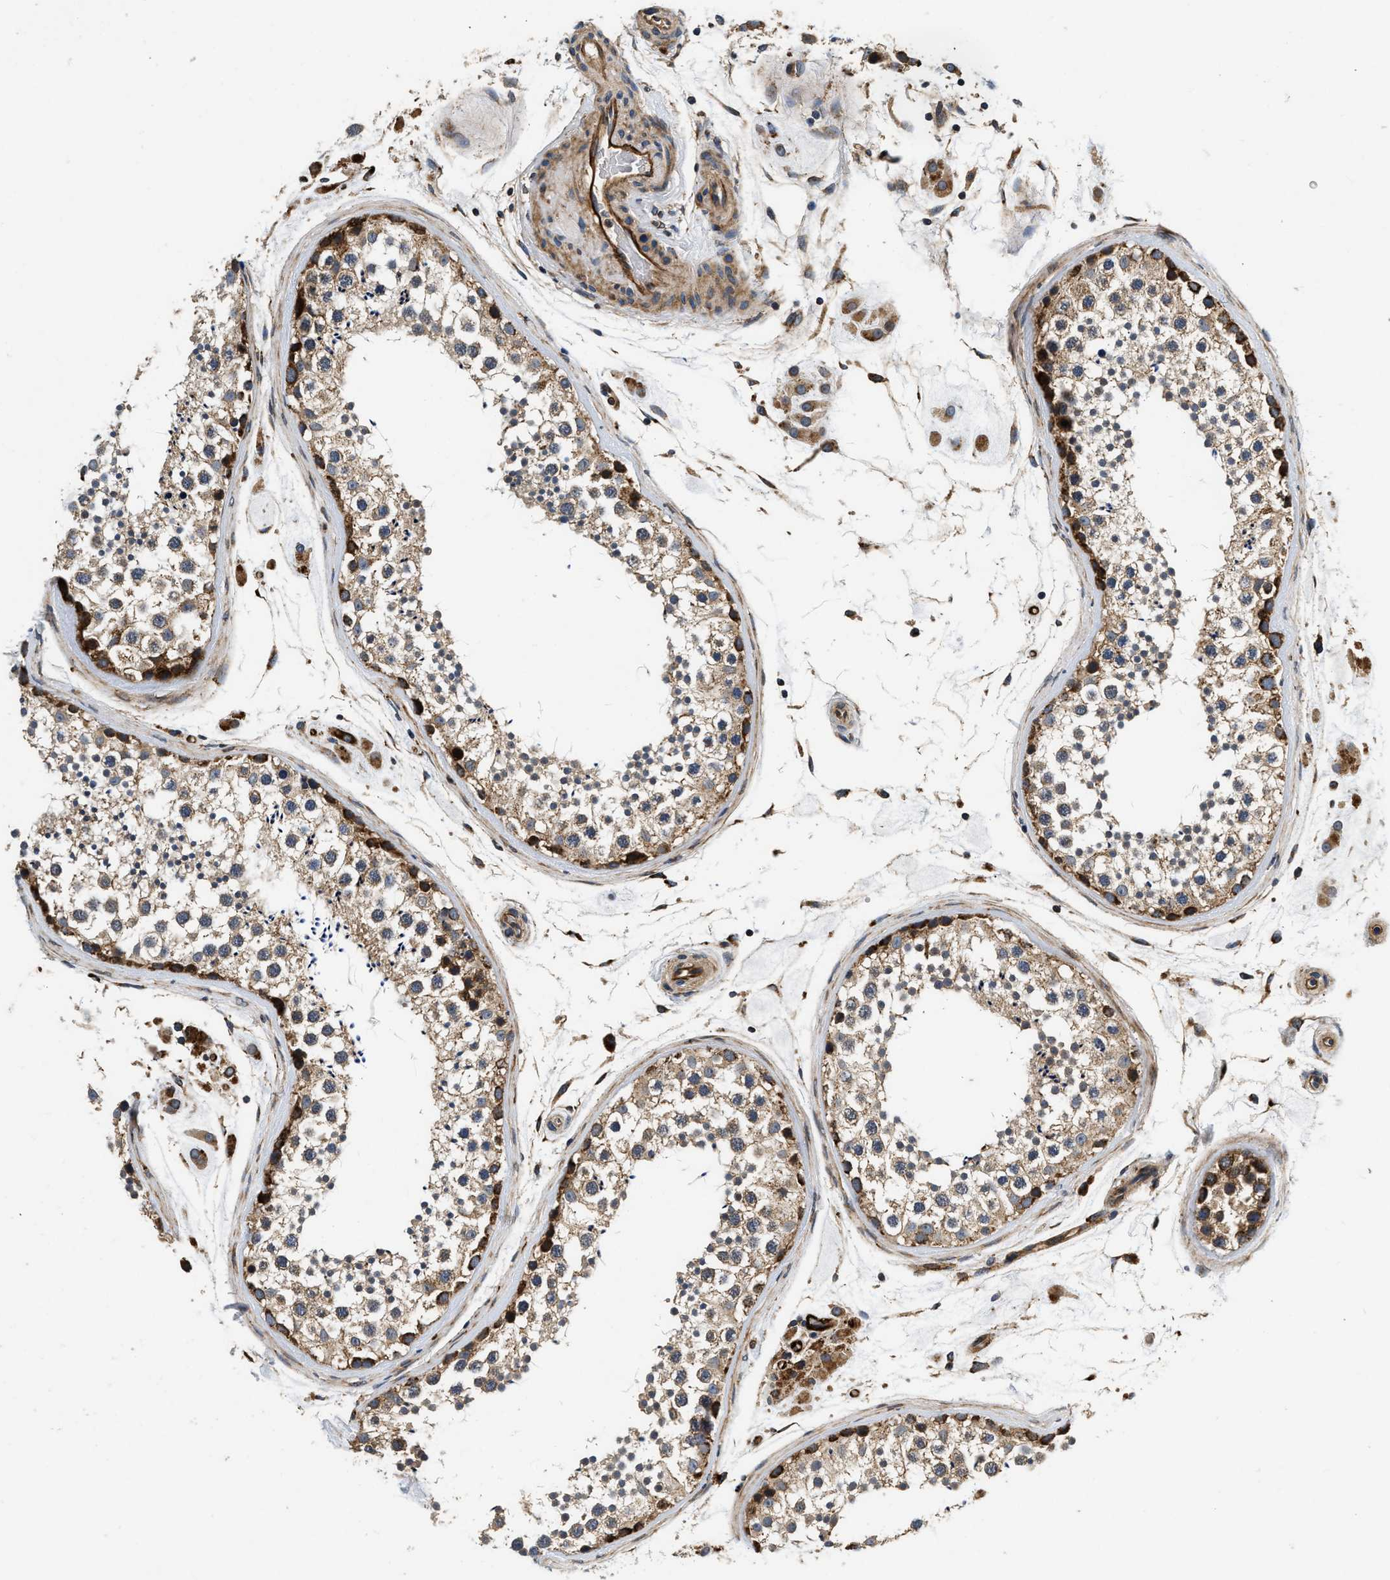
{"staining": {"intensity": "moderate", "quantity": ">75%", "location": "cytoplasmic/membranous"}, "tissue": "testis", "cell_type": "Cells in seminiferous ducts", "image_type": "normal", "snomed": [{"axis": "morphology", "description": "Normal tissue, NOS"}, {"axis": "topography", "description": "Testis"}], "caption": "A medium amount of moderate cytoplasmic/membranous expression is seen in about >75% of cells in seminiferous ducts in unremarkable testis.", "gene": "NME6", "patient": {"sex": "male", "age": 46}}